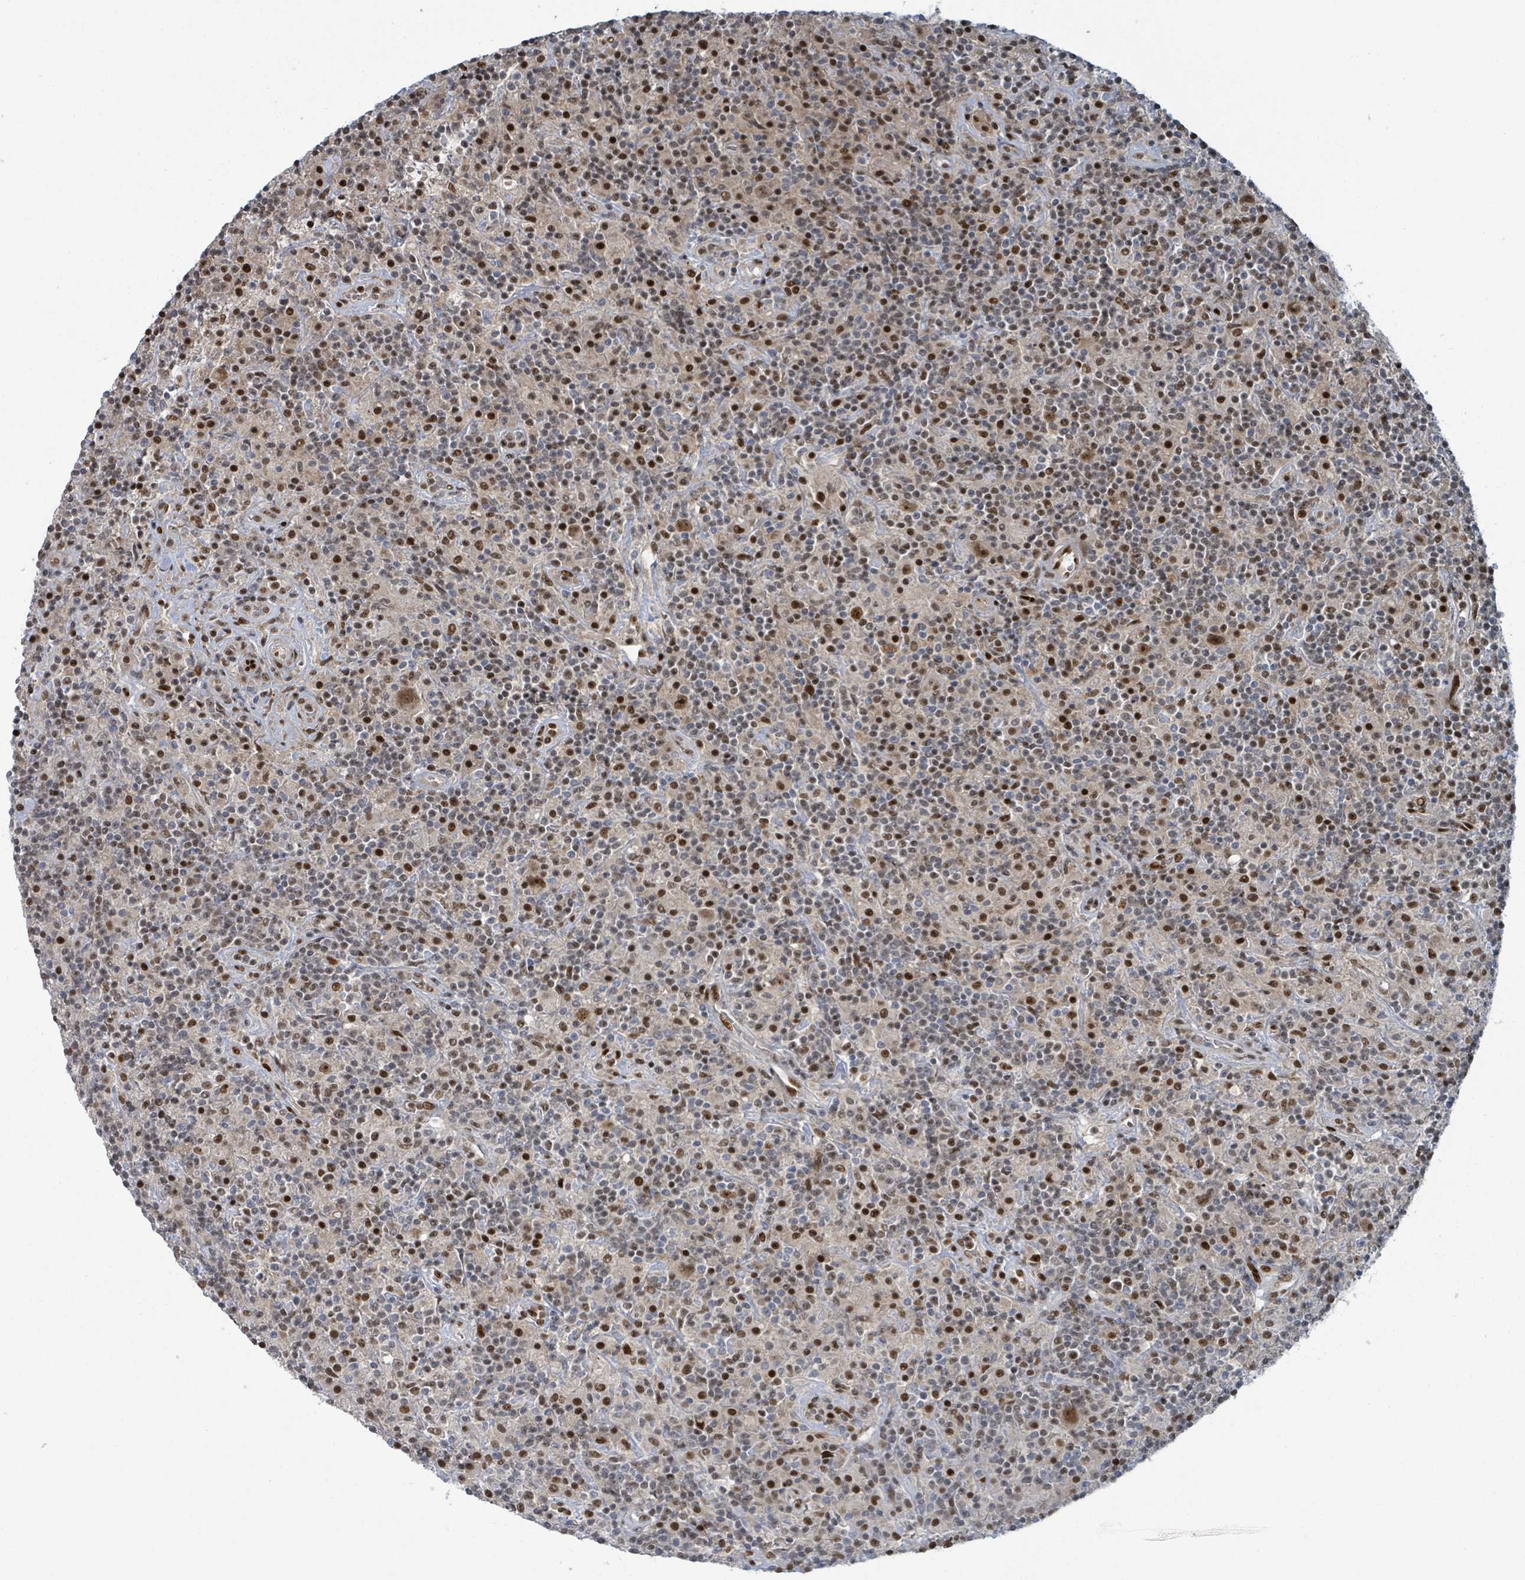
{"staining": {"intensity": "strong", "quantity": "25%-75%", "location": "nuclear"}, "tissue": "lymphoma", "cell_type": "Tumor cells", "image_type": "cancer", "snomed": [{"axis": "morphology", "description": "Hodgkin's disease, NOS"}, {"axis": "topography", "description": "Lymph node"}], "caption": "IHC photomicrograph of human lymphoma stained for a protein (brown), which displays high levels of strong nuclear positivity in about 25%-75% of tumor cells.", "gene": "KLF3", "patient": {"sex": "male", "age": 70}}